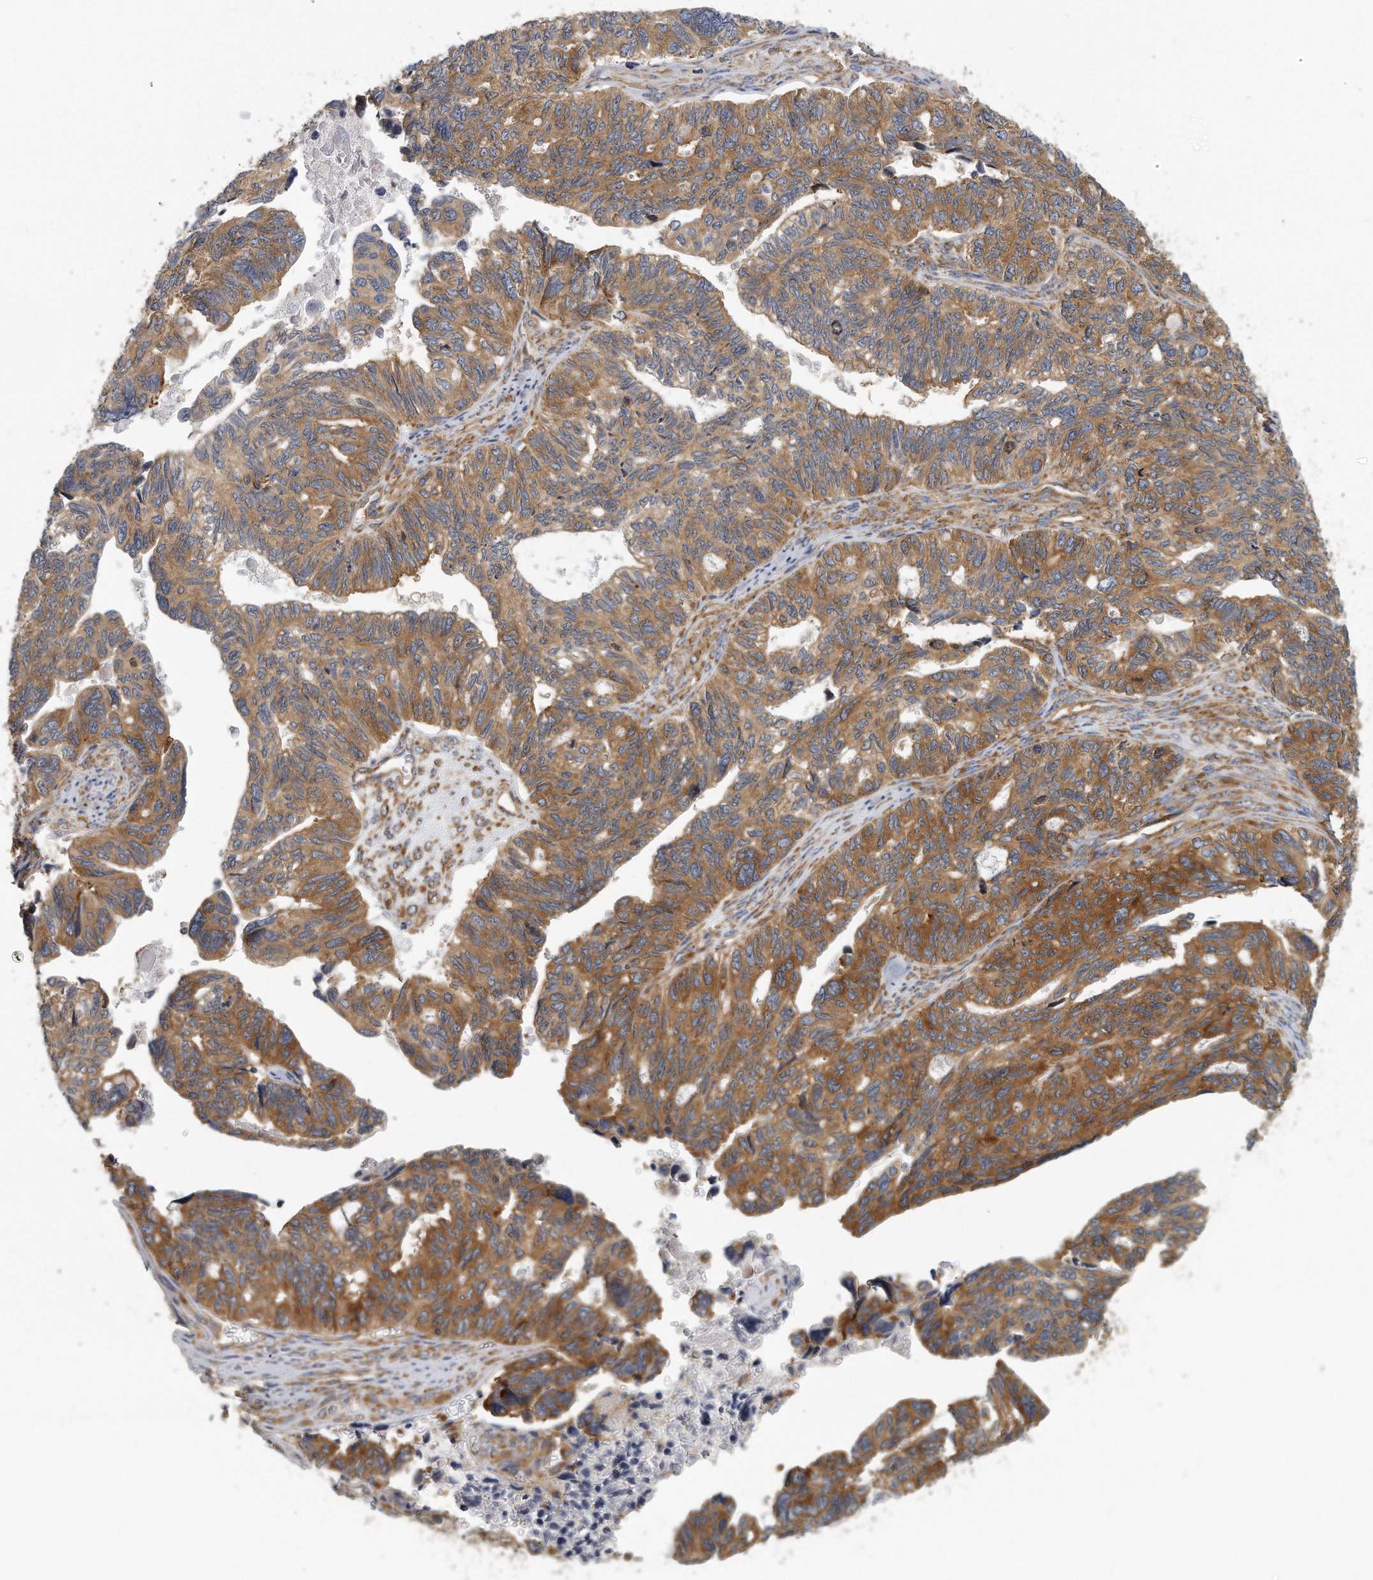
{"staining": {"intensity": "moderate", "quantity": ">75%", "location": "cytoplasmic/membranous"}, "tissue": "ovarian cancer", "cell_type": "Tumor cells", "image_type": "cancer", "snomed": [{"axis": "morphology", "description": "Cystadenocarcinoma, serous, NOS"}, {"axis": "topography", "description": "Ovary"}], "caption": "Immunohistochemical staining of human serous cystadenocarcinoma (ovarian) shows medium levels of moderate cytoplasmic/membranous expression in approximately >75% of tumor cells.", "gene": "EIF3I", "patient": {"sex": "female", "age": 79}}